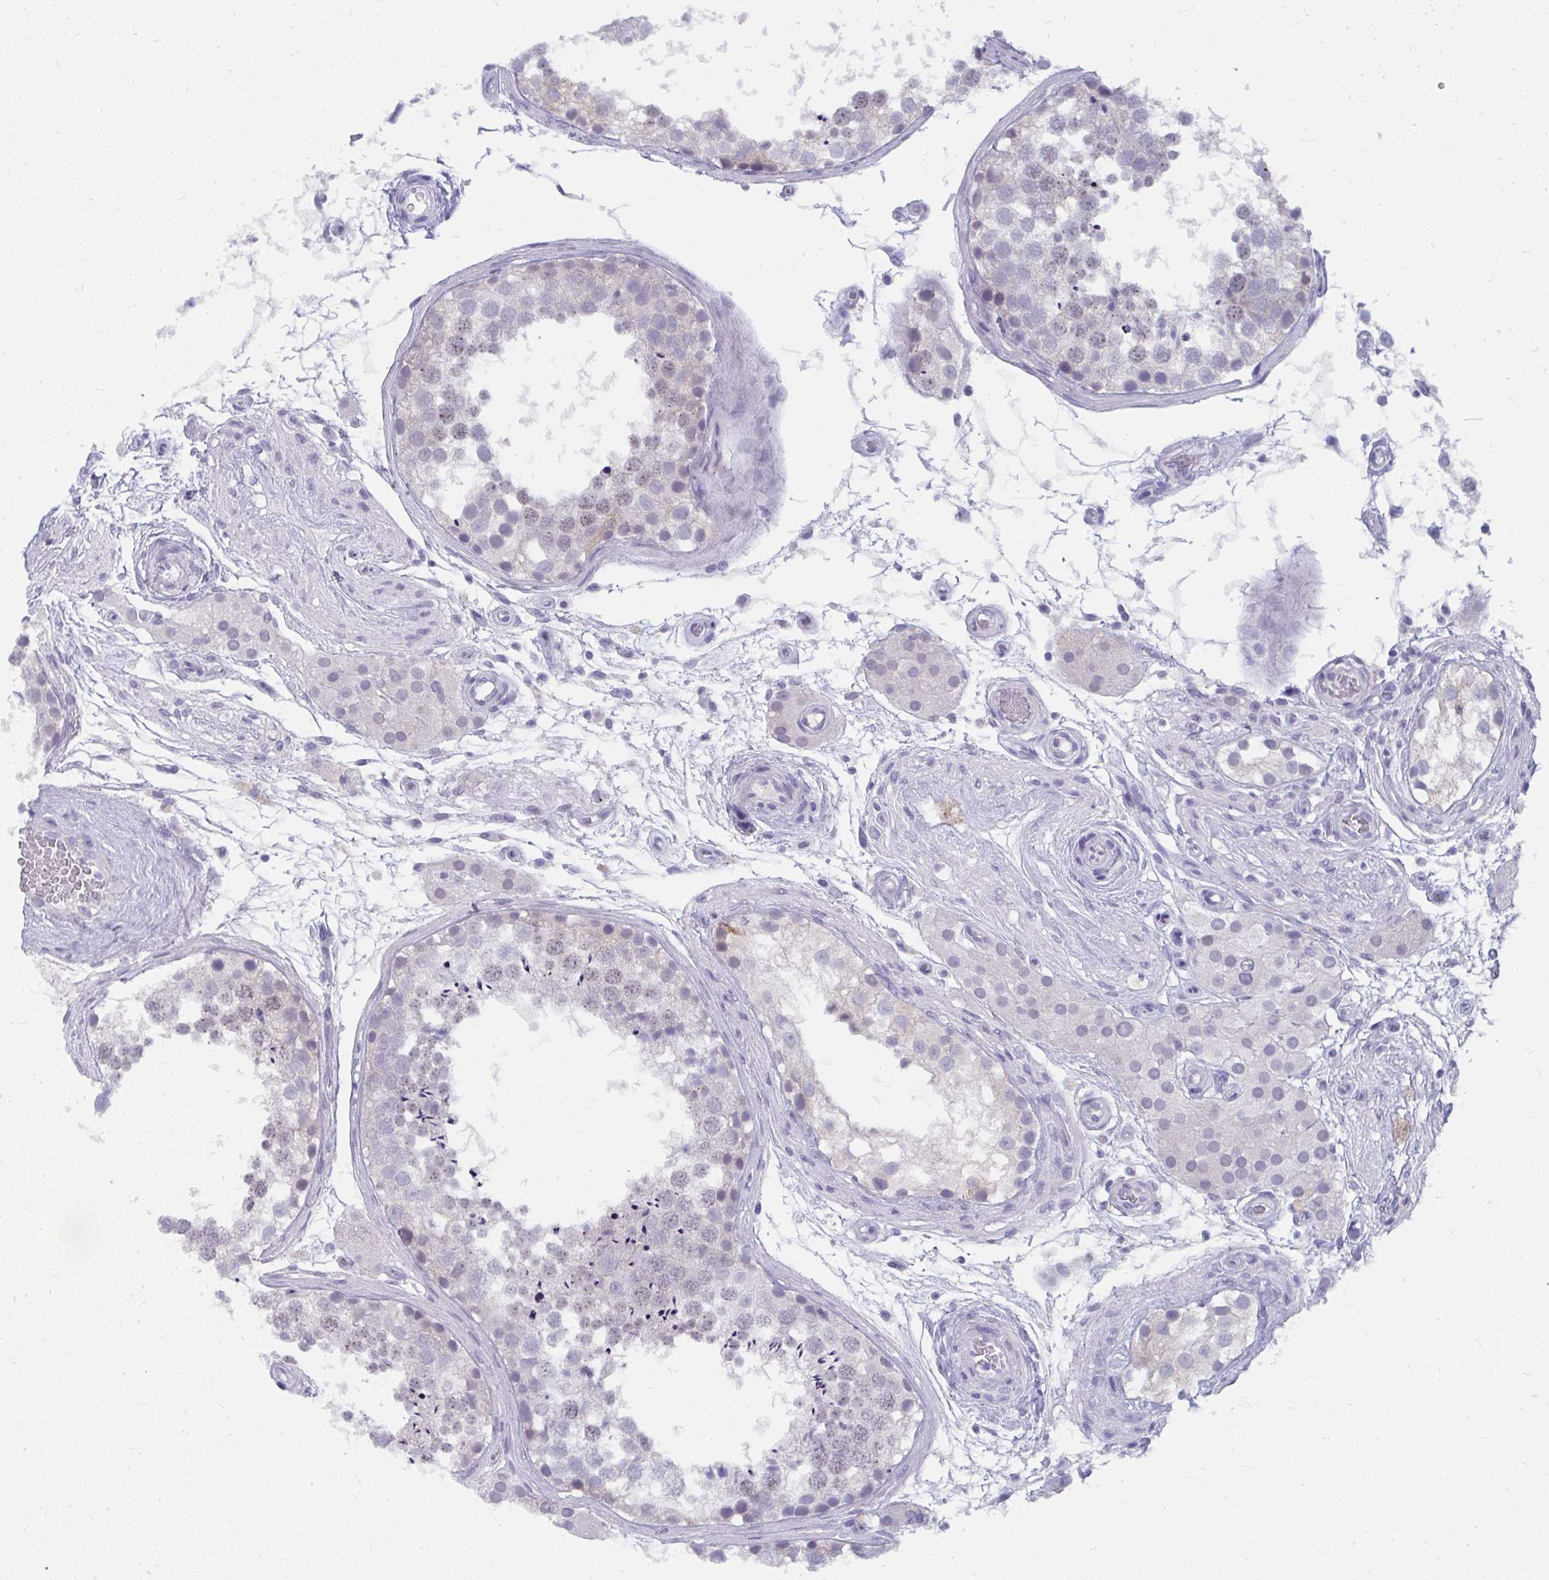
{"staining": {"intensity": "moderate", "quantity": "<25%", "location": "cytoplasmic/membranous"}, "tissue": "testis", "cell_type": "Cells in seminiferous ducts", "image_type": "normal", "snomed": [{"axis": "morphology", "description": "Normal tissue, NOS"}, {"axis": "morphology", "description": "Seminoma, NOS"}, {"axis": "topography", "description": "Testis"}], "caption": "Brown immunohistochemical staining in benign human testis exhibits moderate cytoplasmic/membranous positivity in approximately <25% of cells in seminiferous ducts.", "gene": "UGT3A2", "patient": {"sex": "male", "age": 65}}